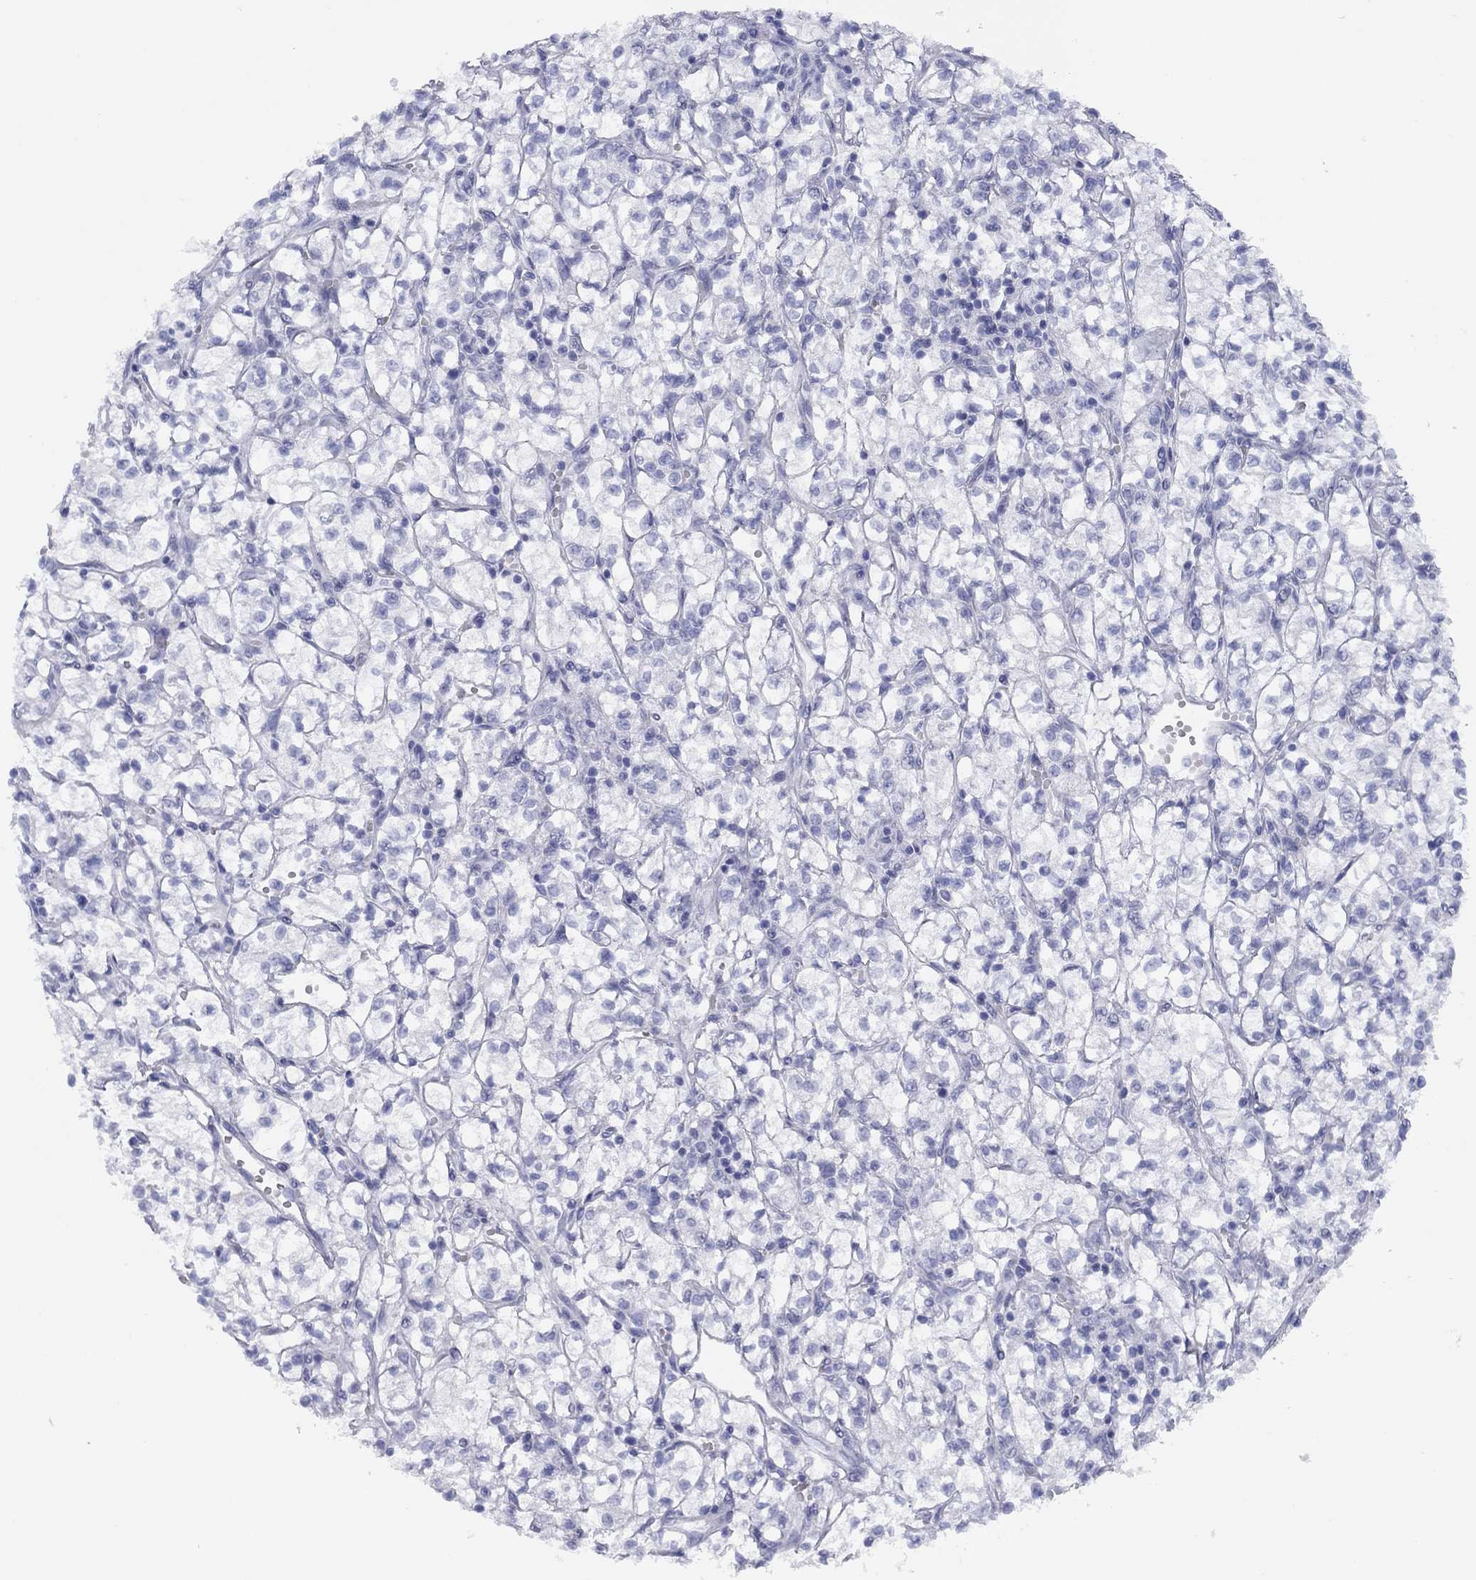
{"staining": {"intensity": "negative", "quantity": "none", "location": "none"}, "tissue": "renal cancer", "cell_type": "Tumor cells", "image_type": "cancer", "snomed": [{"axis": "morphology", "description": "Adenocarcinoma, NOS"}, {"axis": "topography", "description": "Kidney"}], "caption": "This image is of renal cancer stained with IHC to label a protein in brown with the nuclei are counter-stained blue. There is no expression in tumor cells.", "gene": "TIGD4", "patient": {"sex": "female", "age": 64}}